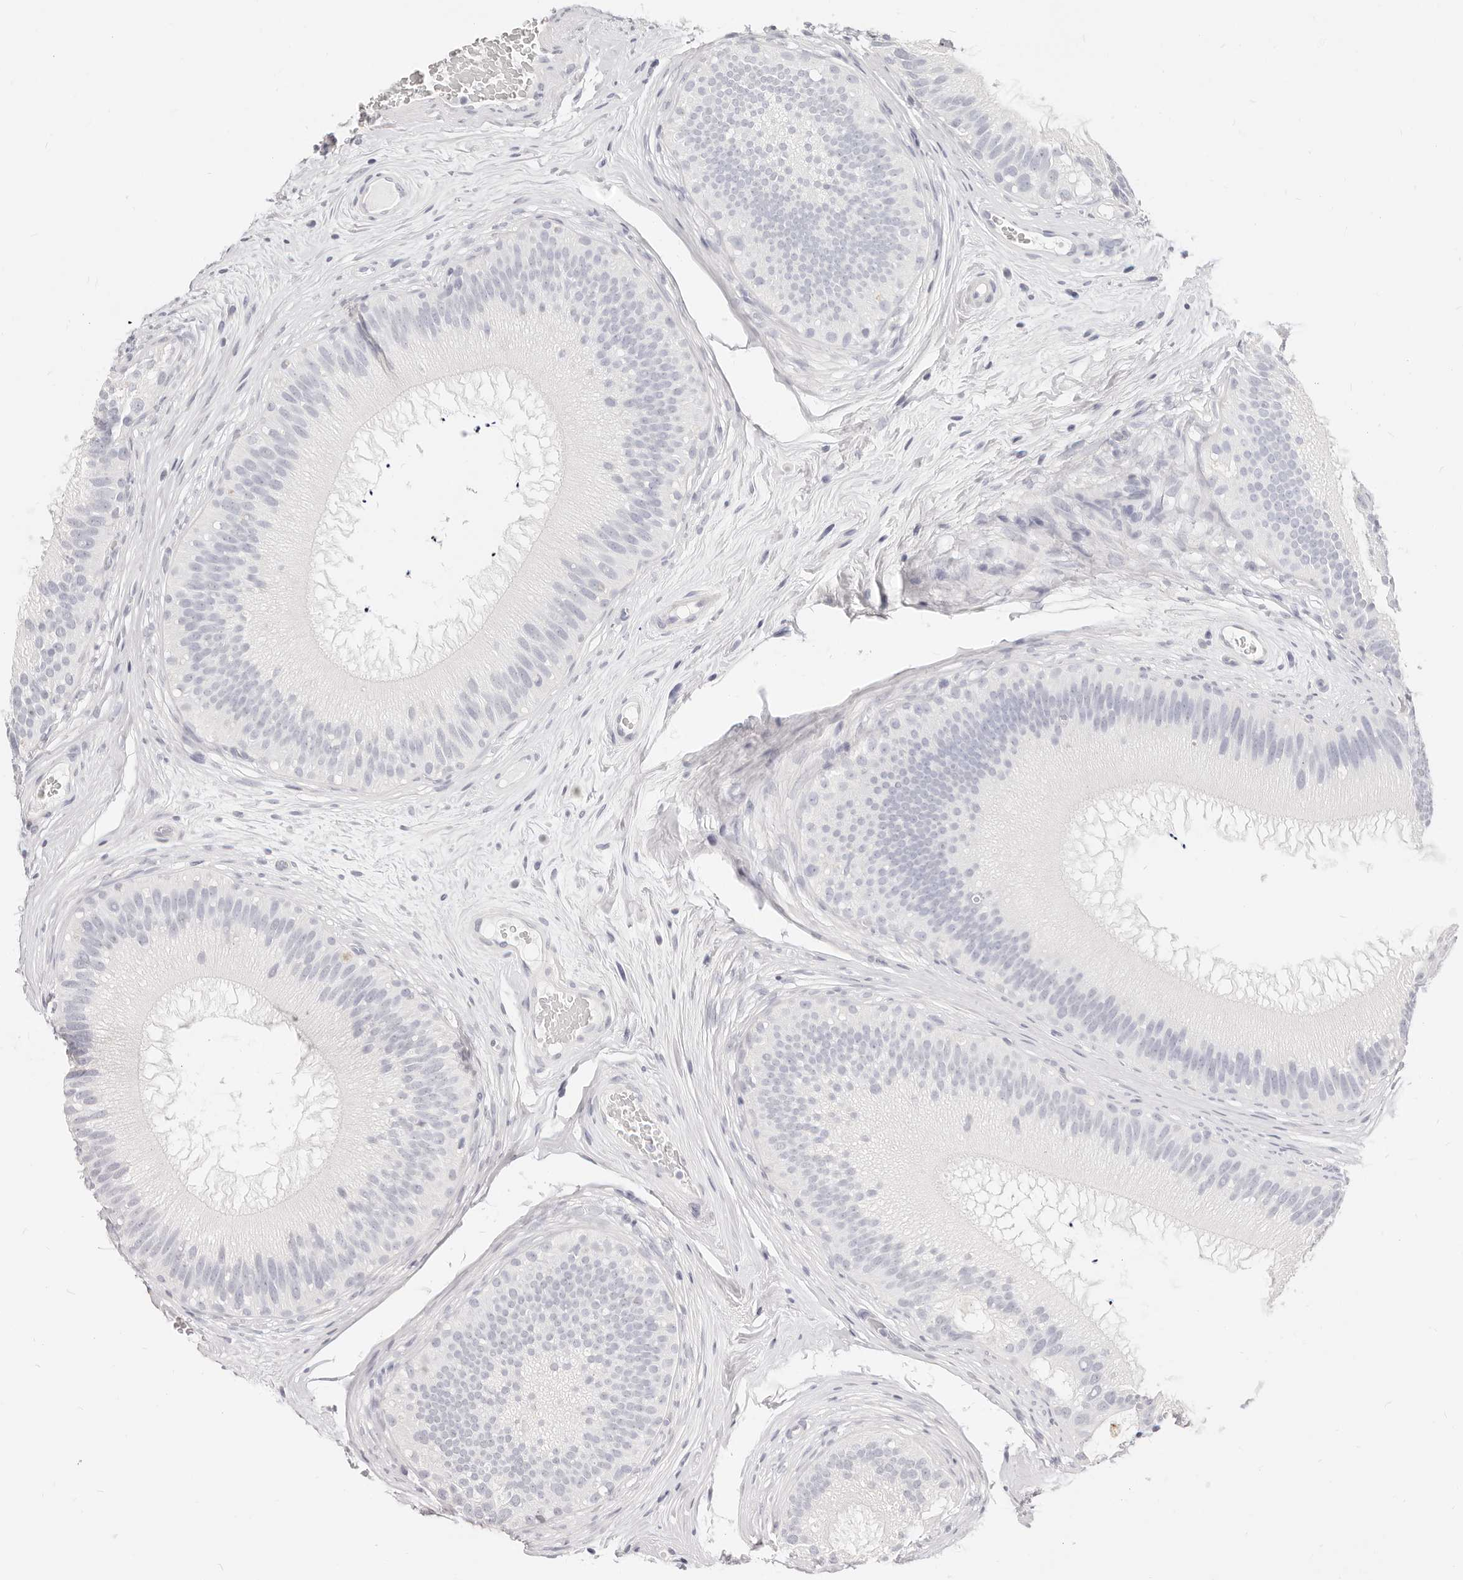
{"staining": {"intensity": "negative", "quantity": "none", "location": "none"}, "tissue": "epididymis", "cell_type": "Glandular cells", "image_type": "normal", "snomed": [{"axis": "morphology", "description": "Normal tissue, NOS"}, {"axis": "topography", "description": "Epididymis"}], "caption": "Histopathology image shows no significant protein positivity in glandular cells of benign epididymis.", "gene": "CAMP", "patient": {"sex": "male", "age": 45}}